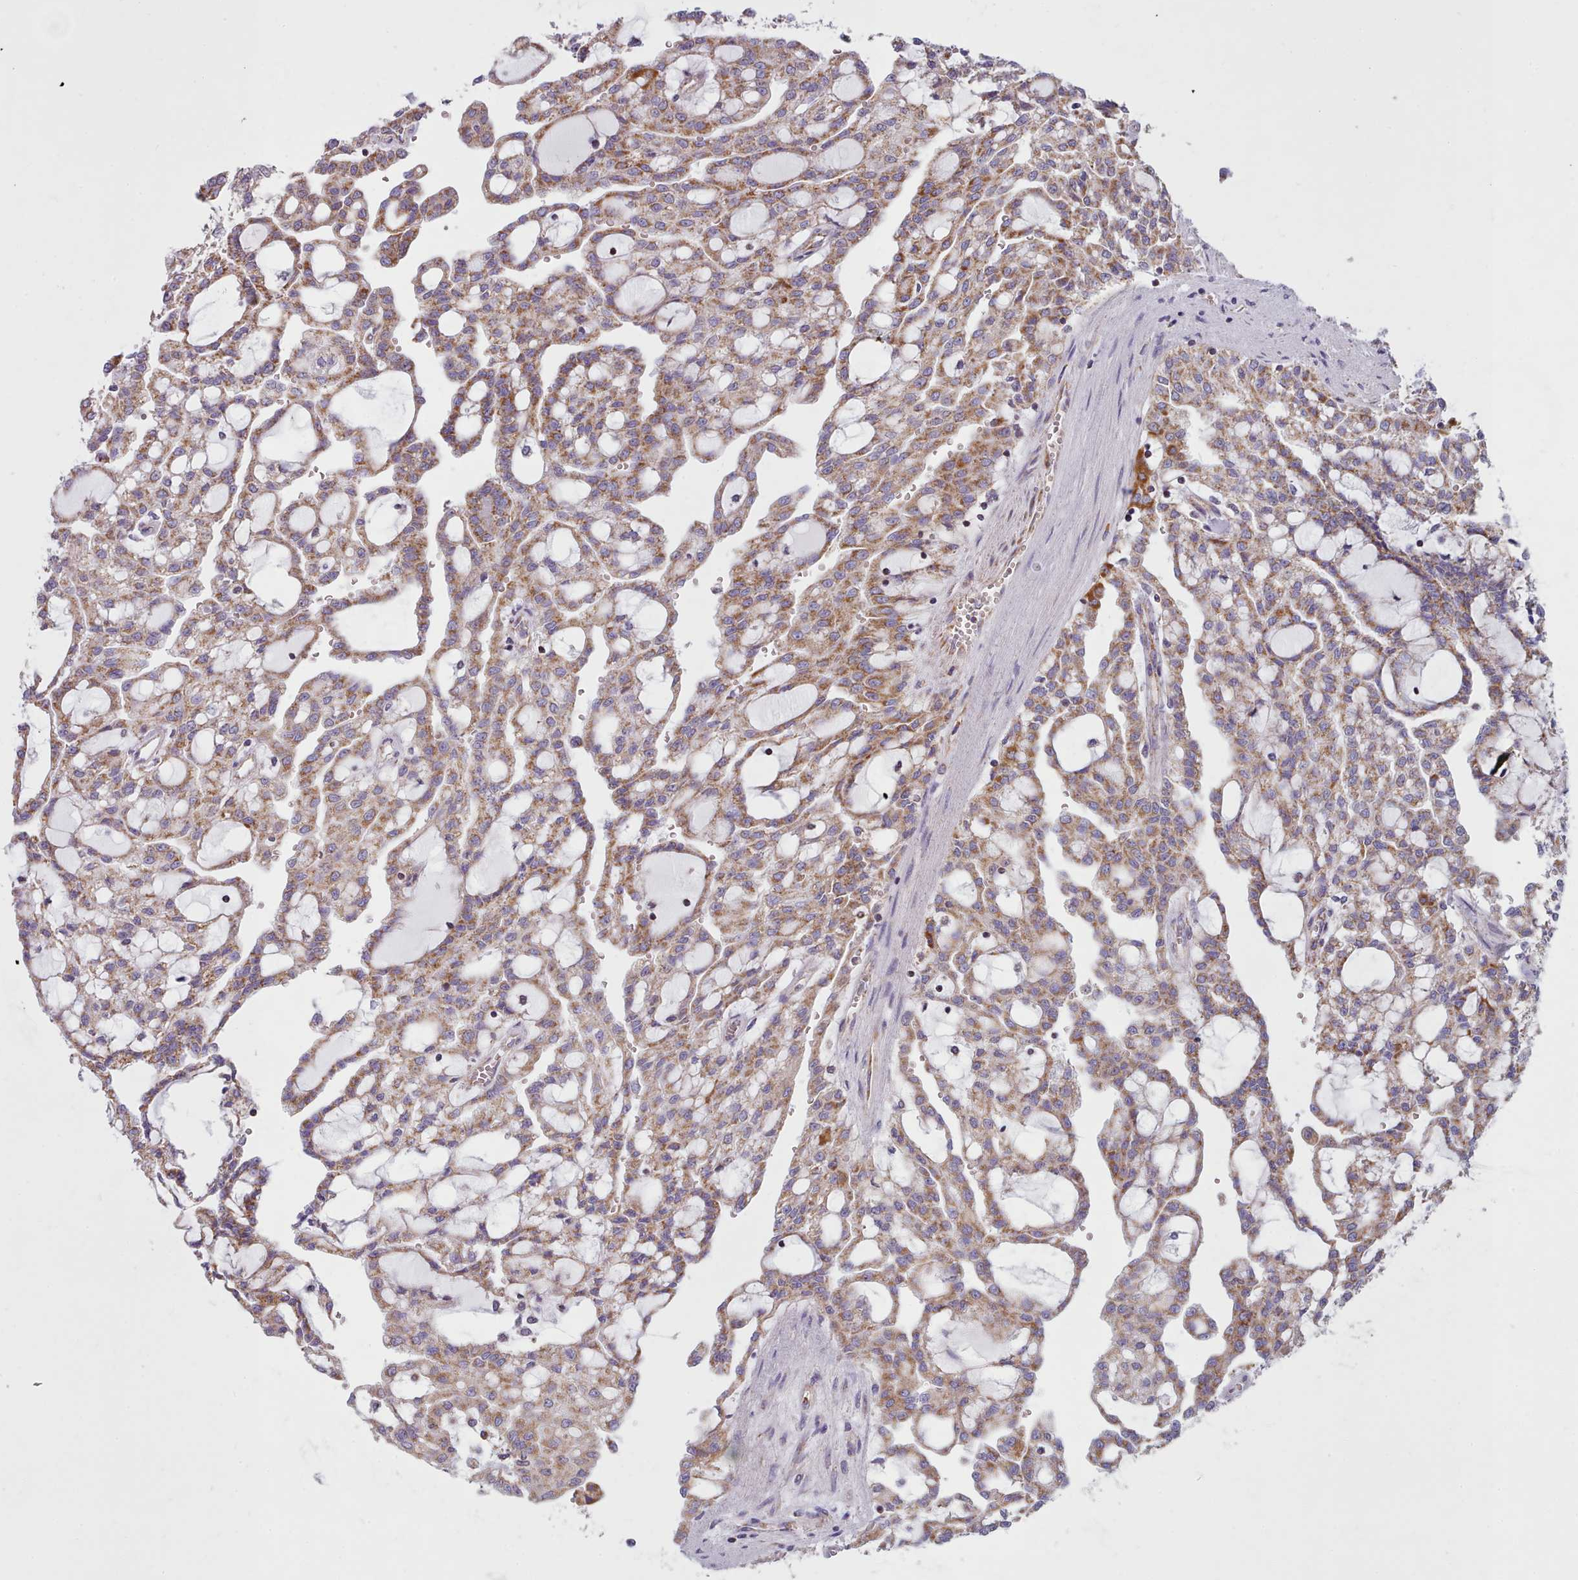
{"staining": {"intensity": "moderate", "quantity": ">75%", "location": "cytoplasmic/membranous"}, "tissue": "renal cancer", "cell_type": "Tumor cells", "image_type": "cancer", "snomed": [{"axis": "morphology", "description": "Adenocarcinoma, NOS"}, {"axis": "topography", "description": "Kidney"}], "caption": "Tumor cells show medium levels of moderate cytoplasmic/membranous expression in about >75% of cells in renal adenocarcinoma.", "gene": "SRP54", "patient": {"sex": "male", "age": 63}}